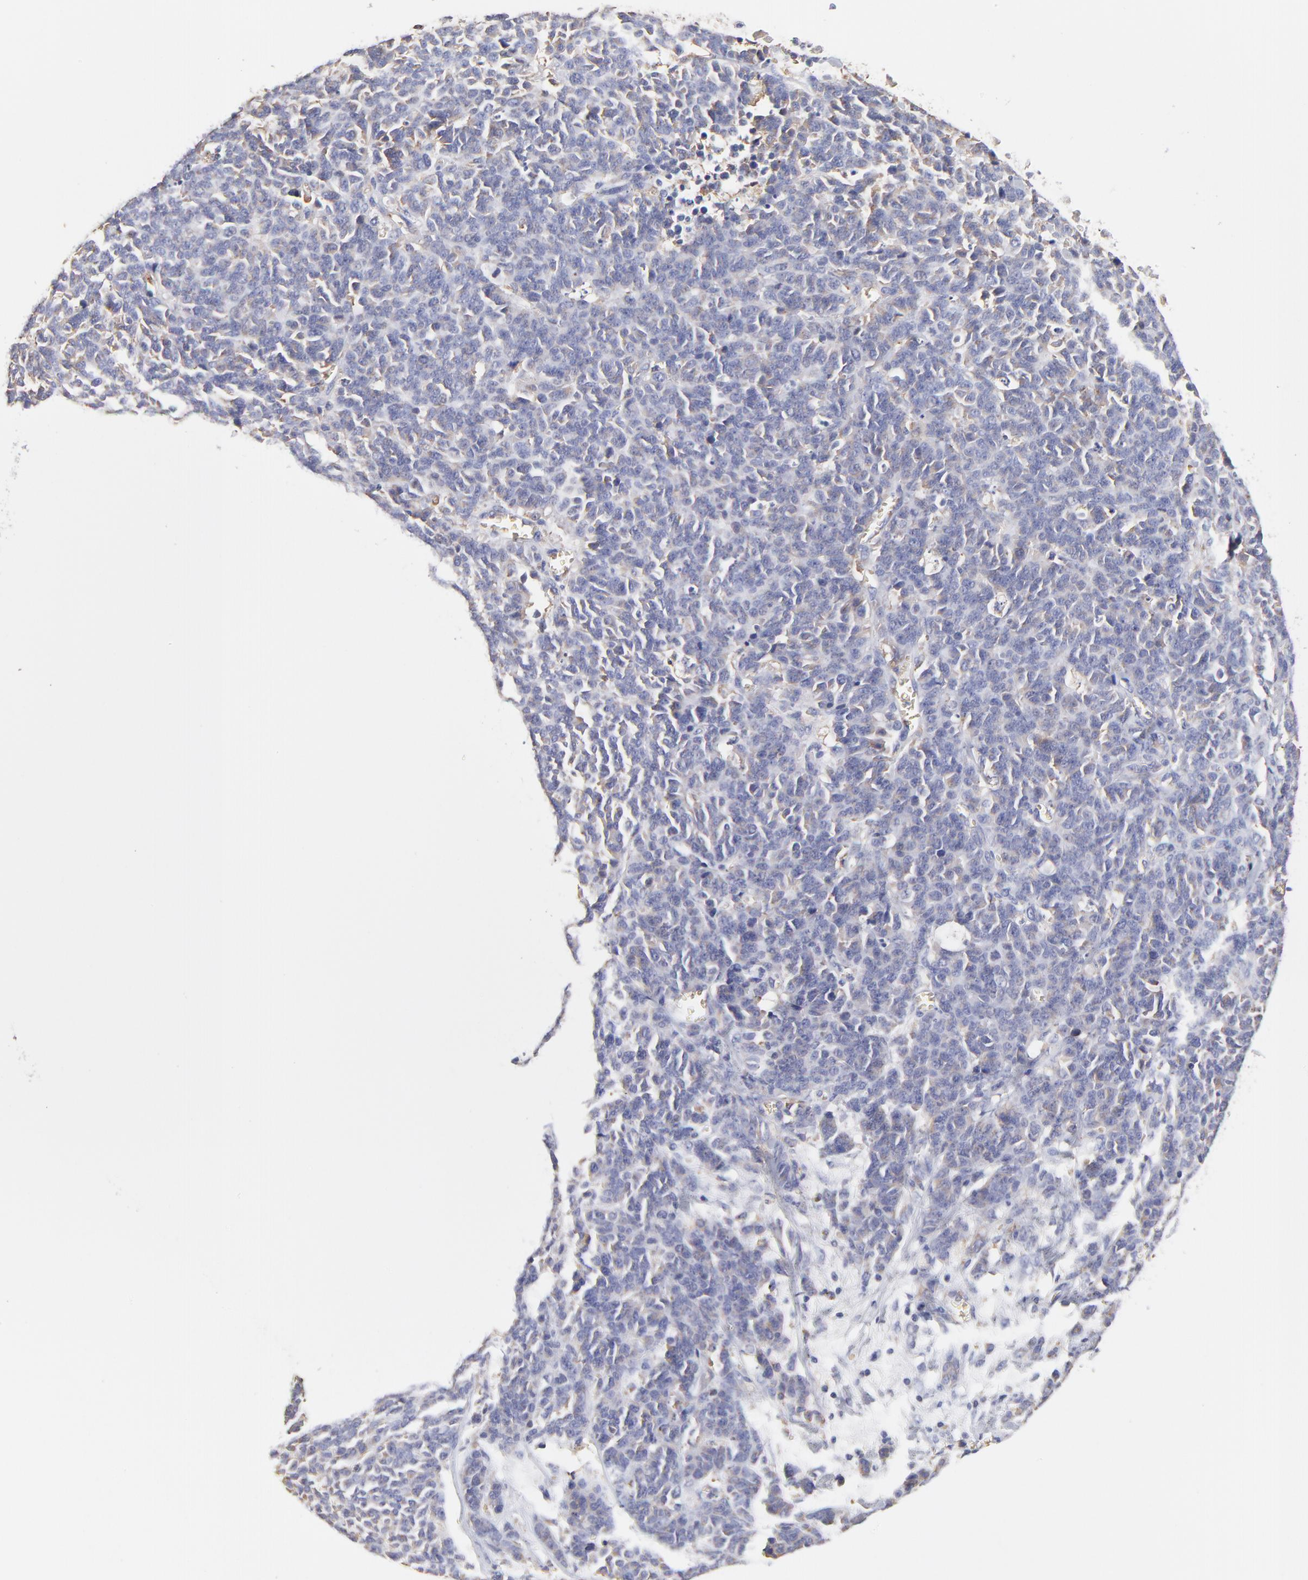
{"staining": {"intensity": "weak", "quantity": ">75%", "location": "cytoplasmic/membranous"}, "tissue": "lung cancer", "cell_type": "Tumor cells", "image_type": "cancer", "snomed": [{"axis": "morphology", "description": "Neoplasm, malignant, NOS"}, {"axis": "topography", "description": "Lung"}], "caption": "High-magnification brightfield microscopy of lung cancer (neoplasm (malignant)) stained with DAB (brown) and counterstained with hematoxylin (blue). tumor cells exhibit weak cytoplasmic/membranous expression is seen in approximately>75% of cells. The staining is performed using DAB brown chromogen to label protein expression. The nuclei are counter-stained blue using hematoxylin.", "gene": "CD2AP", "patient": {"sex": "female", "age": 58}}